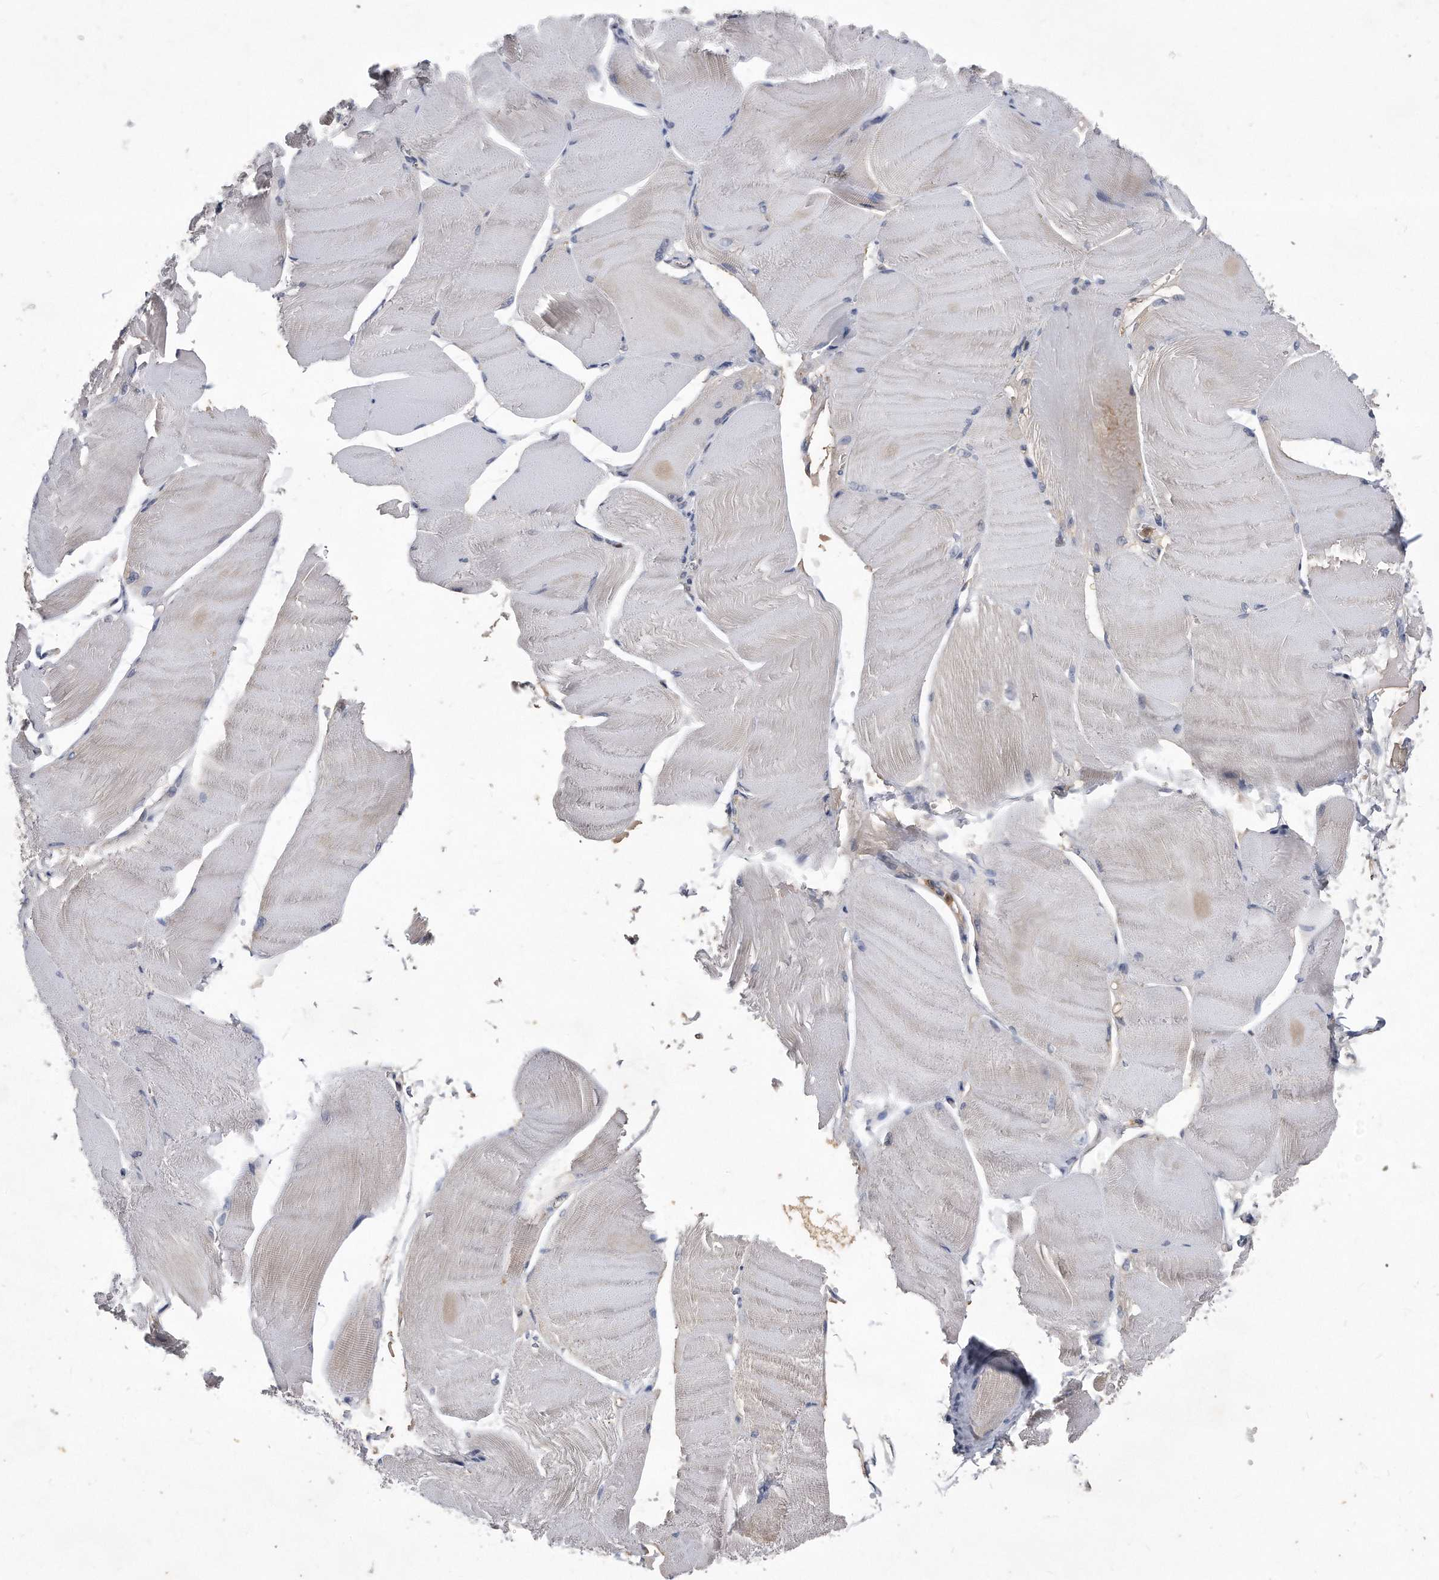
{"staining": {"intensity": "weak", "quantity": "<25%", "location": "cytoplasmic/membranous"}, "tissue": "skeletal muscle", "cell_type": "Myocytes", "image_type": "normal", "snomed": [{"axis": "morphology", "description": "Normal tissue, NOS"}, {"axis": "morphology", "description": "Basal cell carcinoma"}, {"axis": "topography", "description": "Skeletal muscle"}], "caption": "Immunohistochemical staining of normal skeletal muscle displays no significant positivity in myocytes. The staining was performed using DAB (3,3'-diaminobenzidine) to visualize the protein expression in brown, while the nuclei were stained in blue with hematoxylin (Magnification: 20x).", "gene": "HOMER3", "patient": {"sex": "female", "age": 64}}